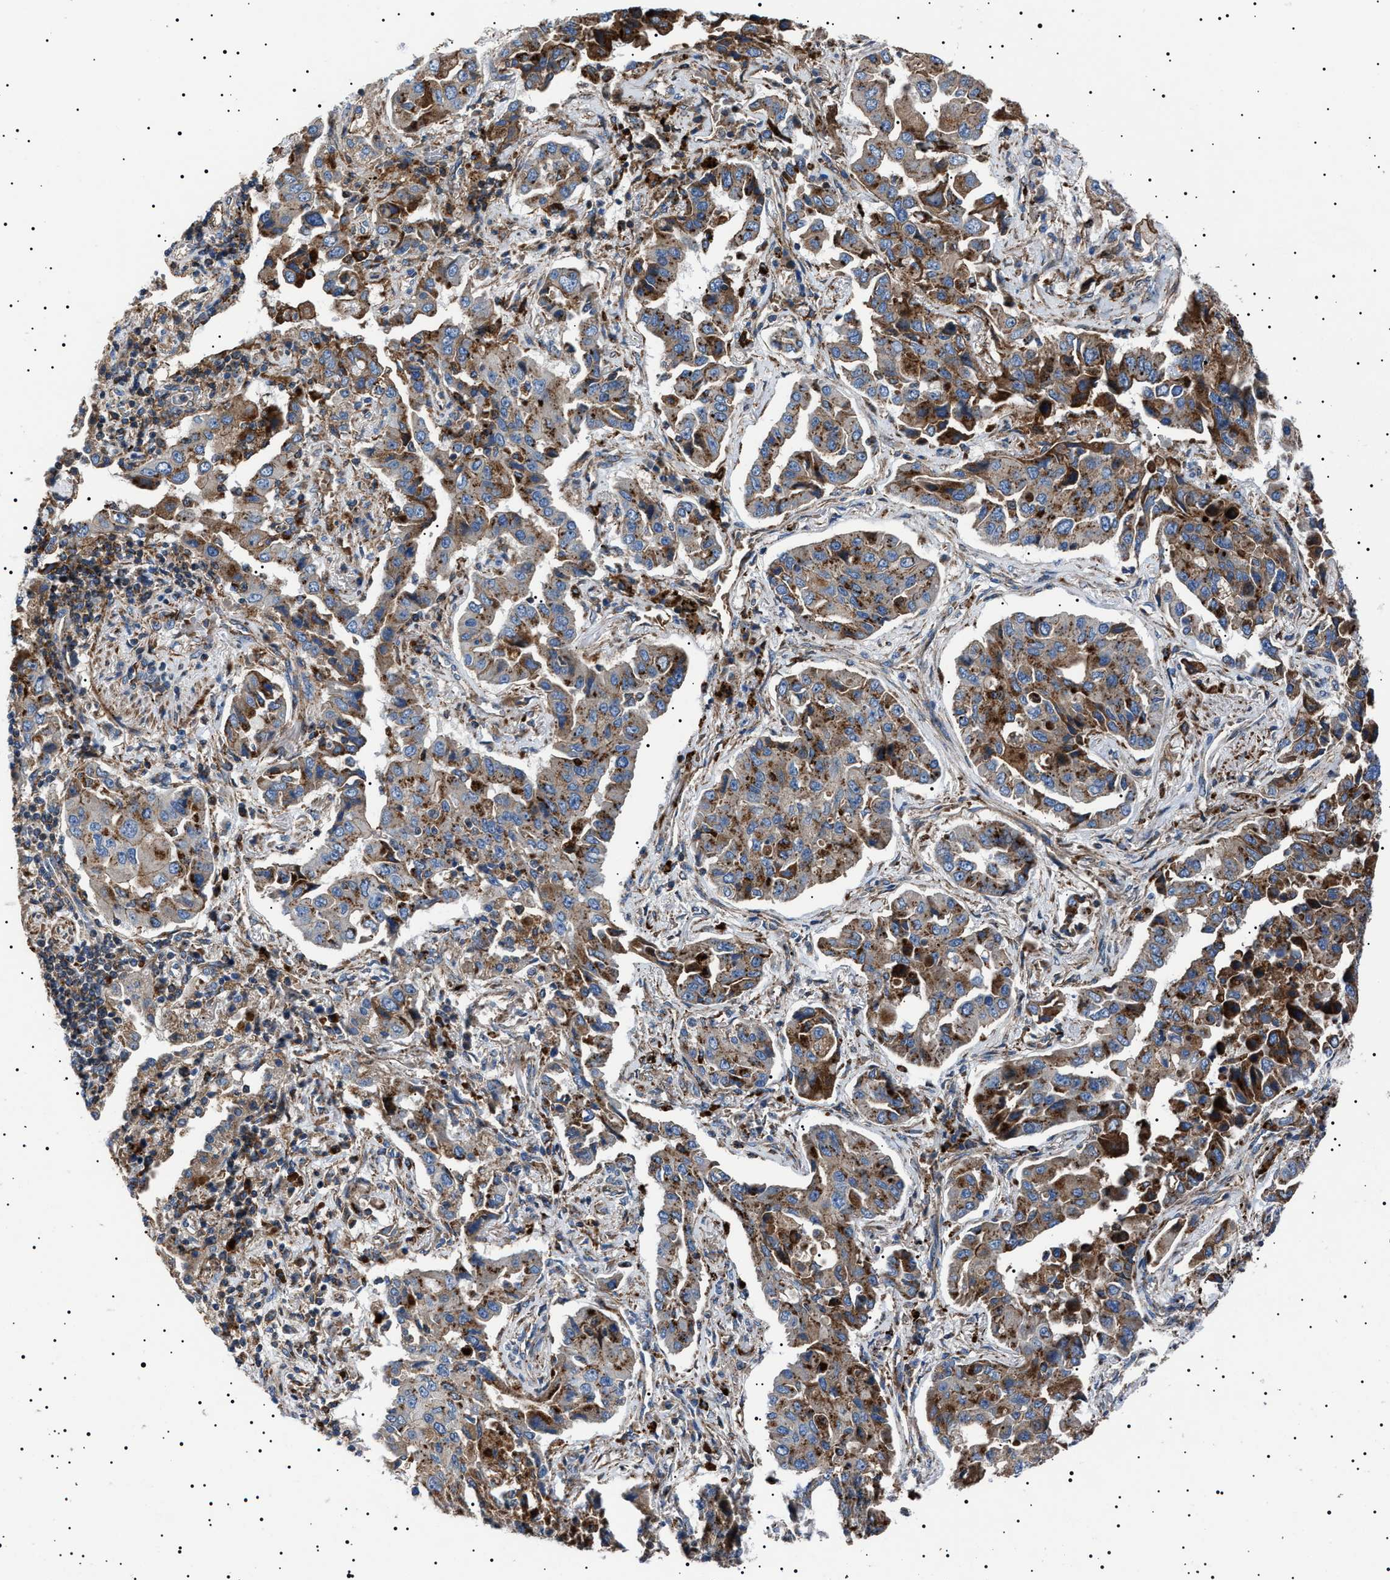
{"staining": {"intensity": "moderate", "quantity": ">75%", "location": "cytoplasmic/membranous"}, "tissue": "lung cancer", "cell_type": "Tumor cells", "image_type": "cancer", "snomed": [{"axis": "morphology", "description": "Adenocarcinoma, NOS"}, {"axis": "topography", "description": "Lung"}], "caption": "High-power microscopy captured an IHC image of adenocarcinoma (lung), revealing moderate cytoplasmic/membranous positivity in about >75% of tumor cells.", "gene": "NEU1", "patient": {"sex": "female", "age": 65}}